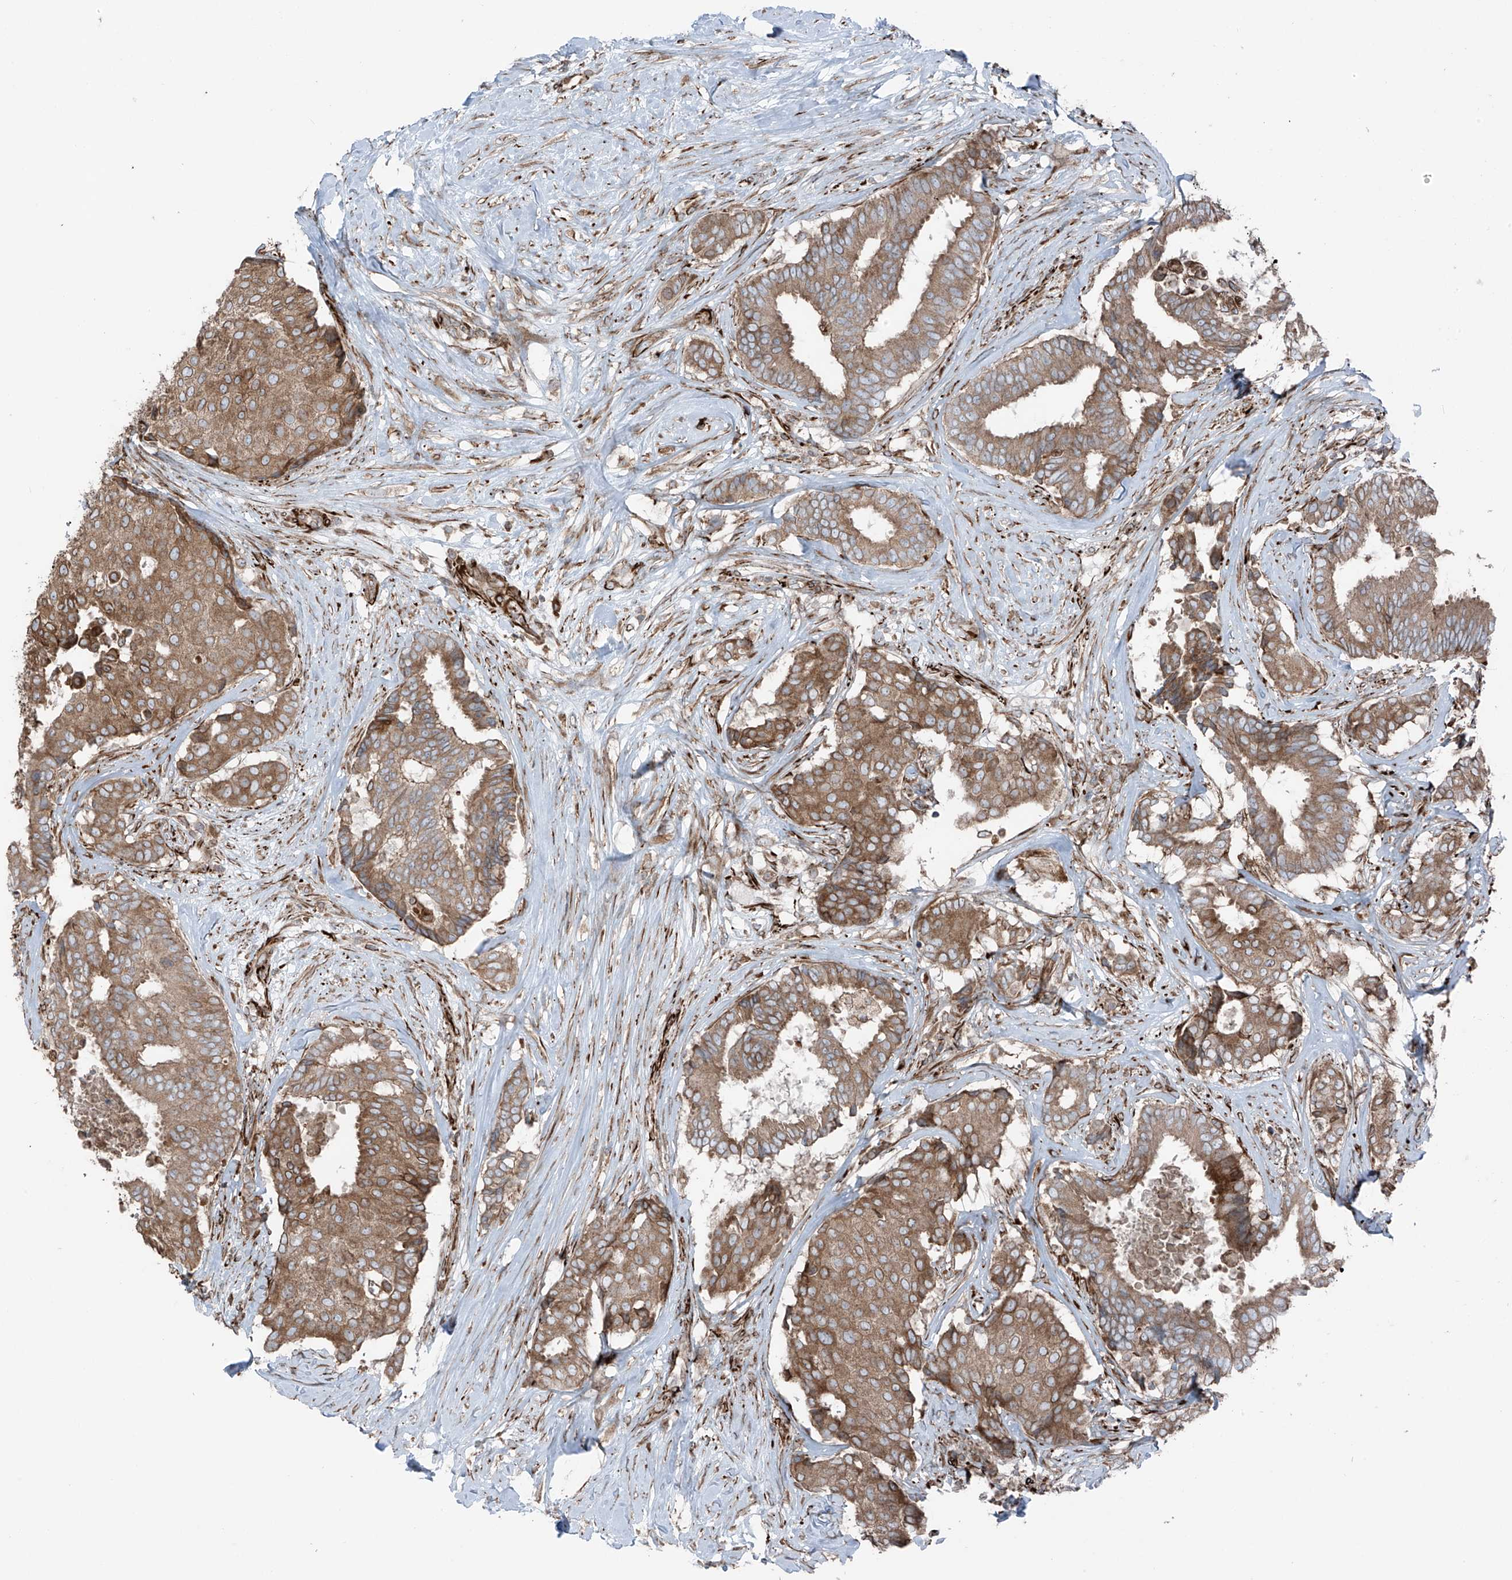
{"staining": {"intensity": "moderate", "quantity": ">75%", "location": "cytoplasmic/membranous"}, "tissue": "breast cancer", "cell_type": "Tumor cells", "image_type": "cancer", "snomed": [{"axis": "morphology", "description": "Duct carcinoma"}, {"axis": "topography", "description": "Breast"}], "caption": "A micrograph of infiltrating ductal carcinoma (breast) stained for a protein displays moderate cytoplasmic/membranous brown staining in tumor cells. (DAB IHC, brown staining for protein, blue staining for nuclei).", "gene": "ERLEC1", "patient": {"sex": "female", "age": 75}}